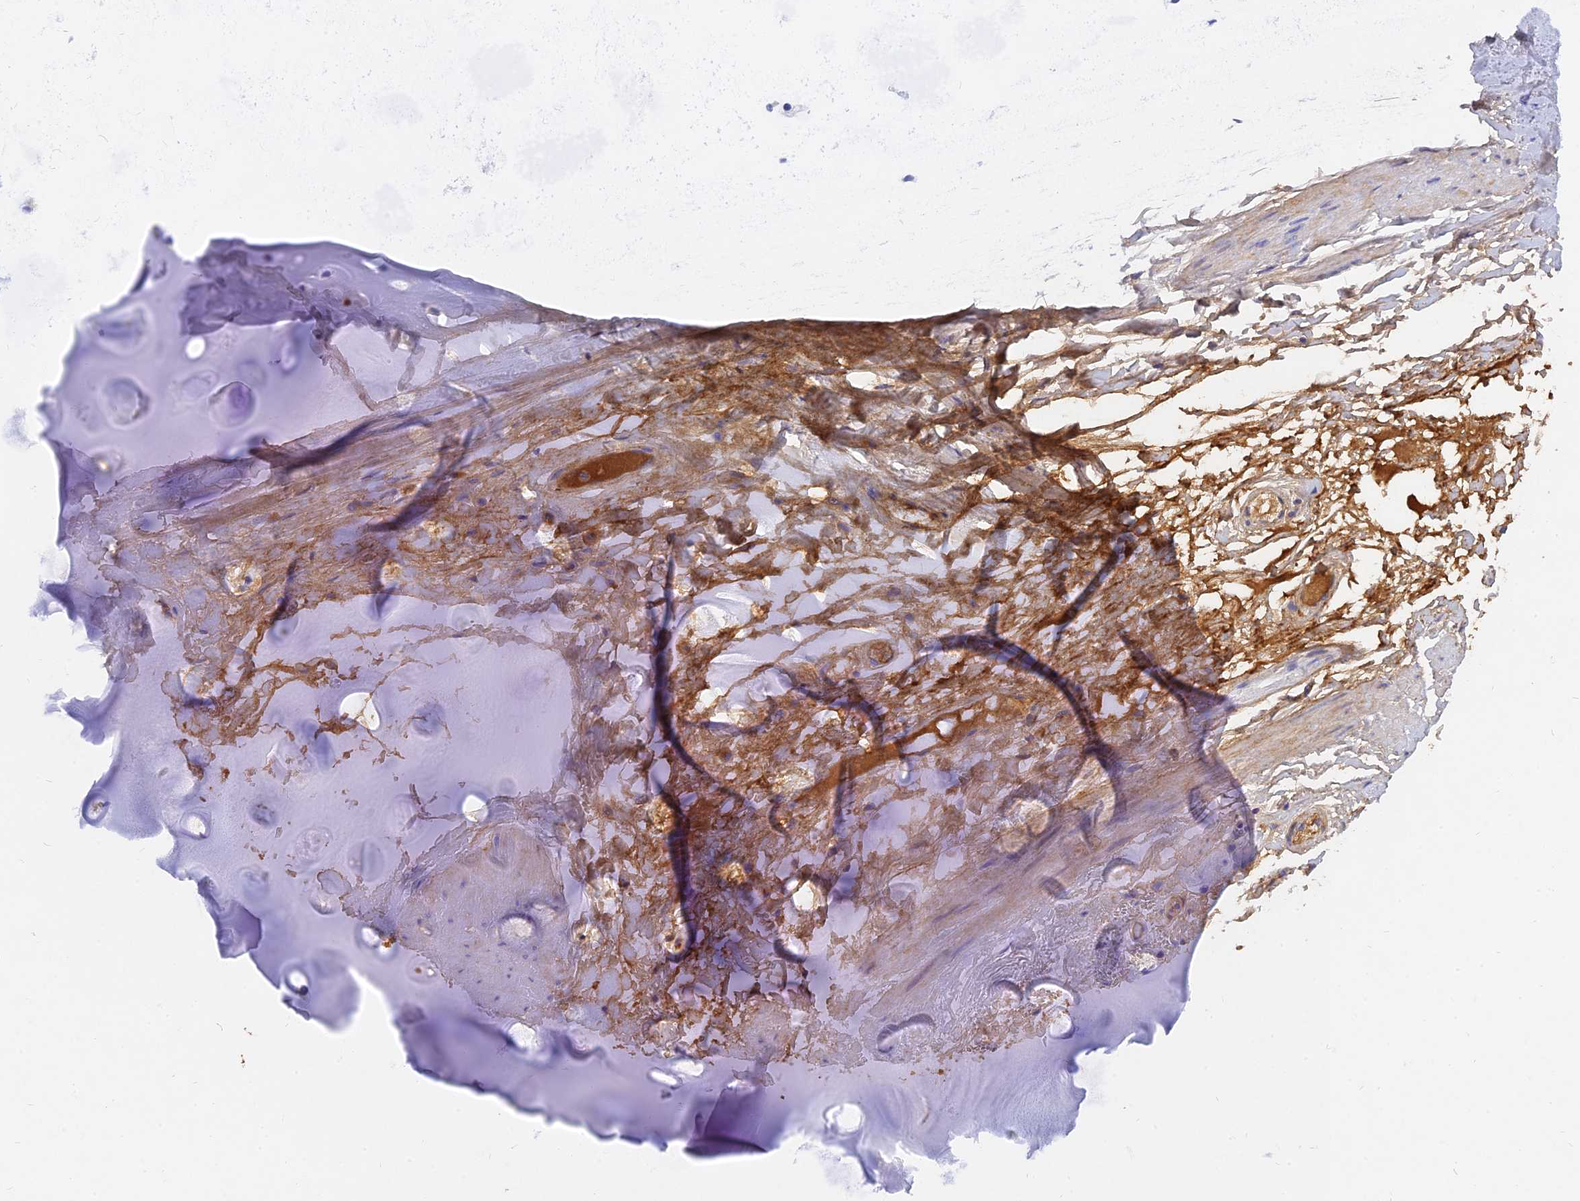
{"staining": {"intensity": "weak", "quantity": ">75%", "location": "cytoplasmic/membranous"}, "tissue": "adipose tissue", "cell_type": "Adipocytes", "image_type": "normal", "snomed": [{"axis": "morphology", "description": "Normal tissue, NOS"}, {"axis": "topography", "description": "Cartilage tissue"}], "caption": "Weak cytoplasmic/membranous expression for a protein is present in approximately >75% of adipocytes of benign adipose tissue using immunohistochemistry (IHC).", "gene": "MROH1", "patient": {"sex": "female", "age": 63}}